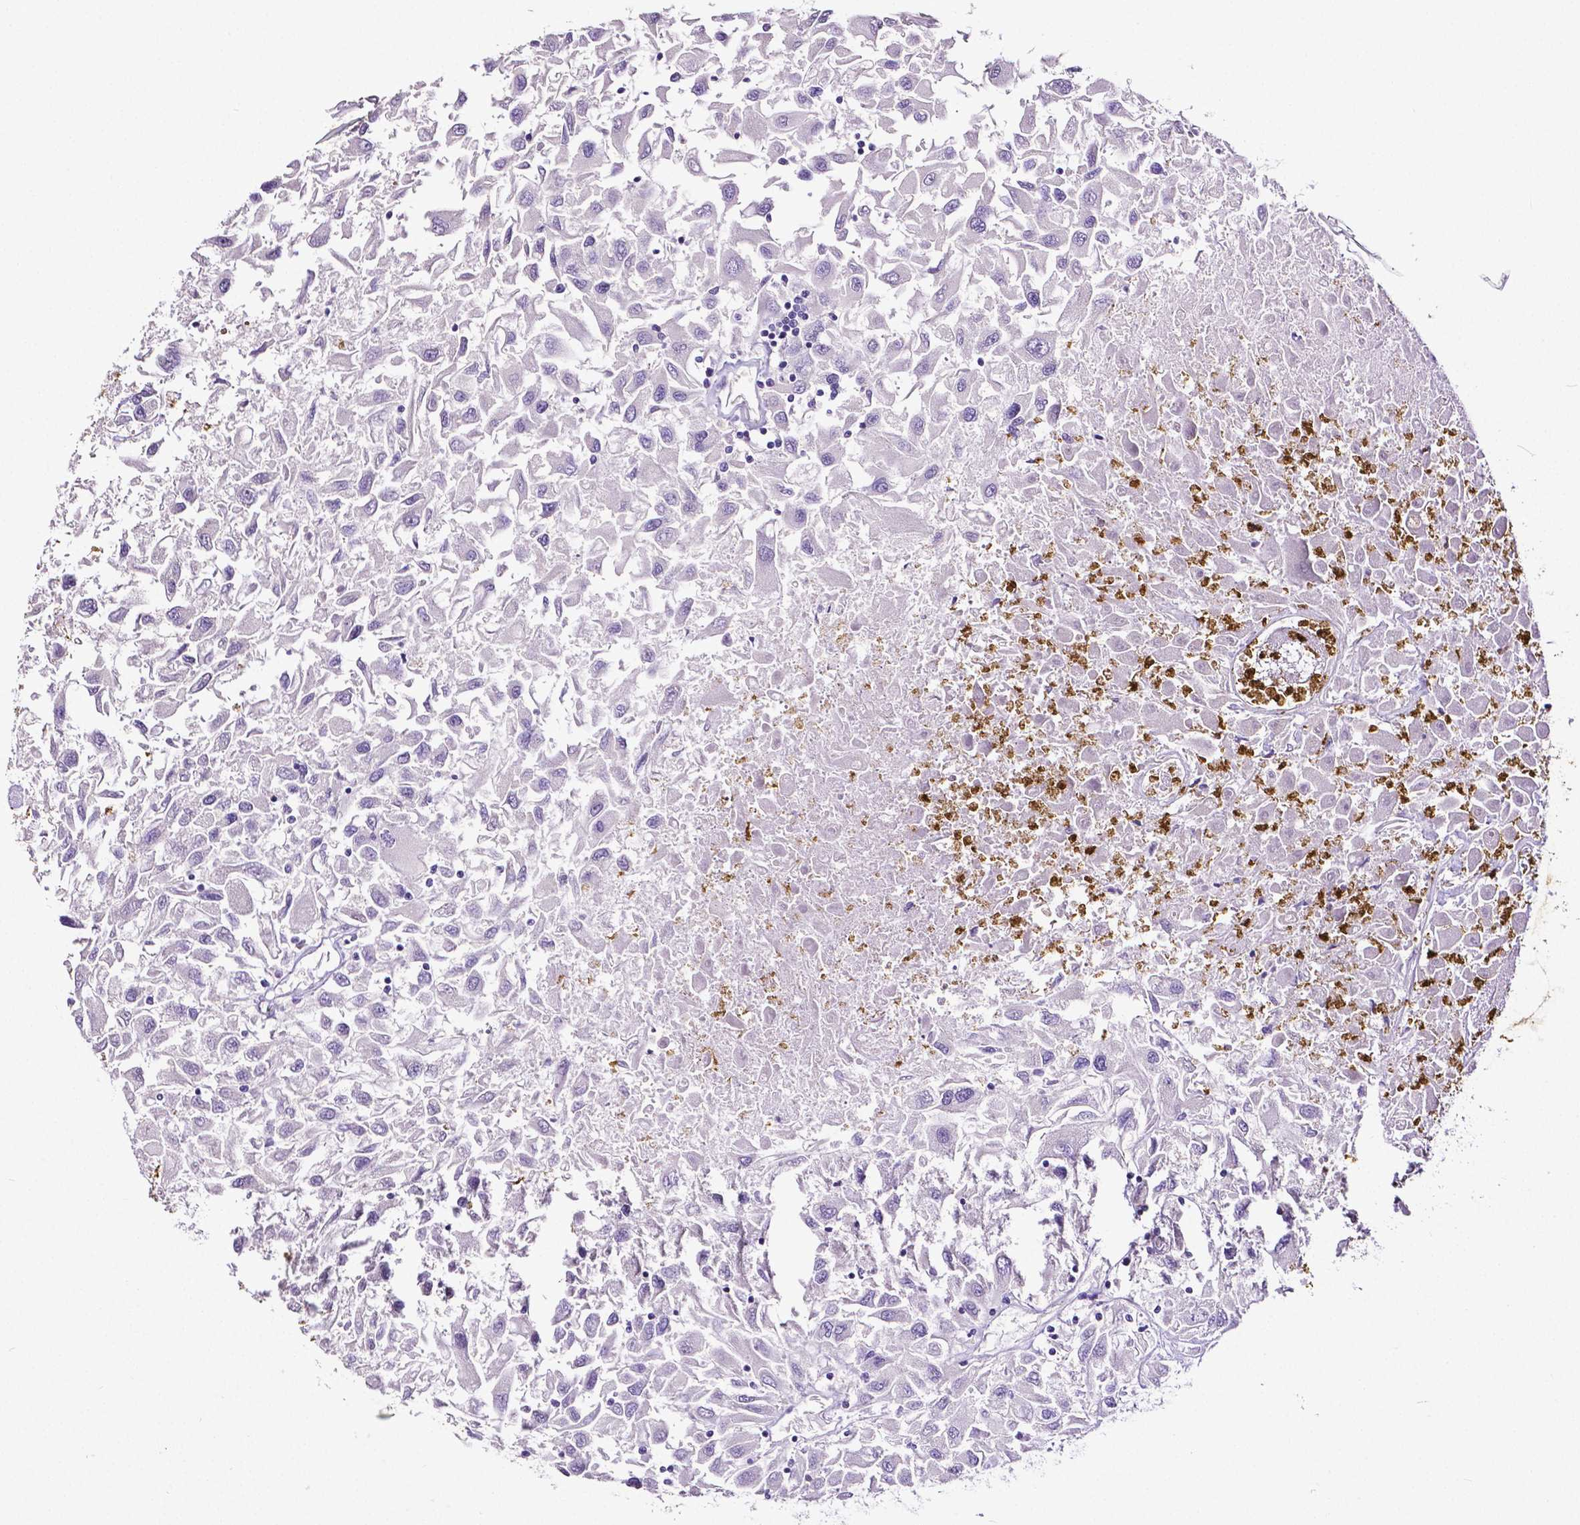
{"staining": {"intensity": "negative", "quantity": "none", "location": "none"}, "tissue": "renal cancer", "cell_type": "Tumor cells", "image_type": "cancer", "snomed": [{"axis": "morphology", "description": "Adenocarcinoma, NOS"}, {"axis": "topography", "description": "Kidney"}], "caption": "This micrograph is of adenocarcinoma (renal) stained with immunohistochemistry to label a protein in brown with the nuclei are counter-stained blue. There is no positivity in tumor cells.", "gene": "MMP9", "patient": {"sex": "female", "age": 76}}